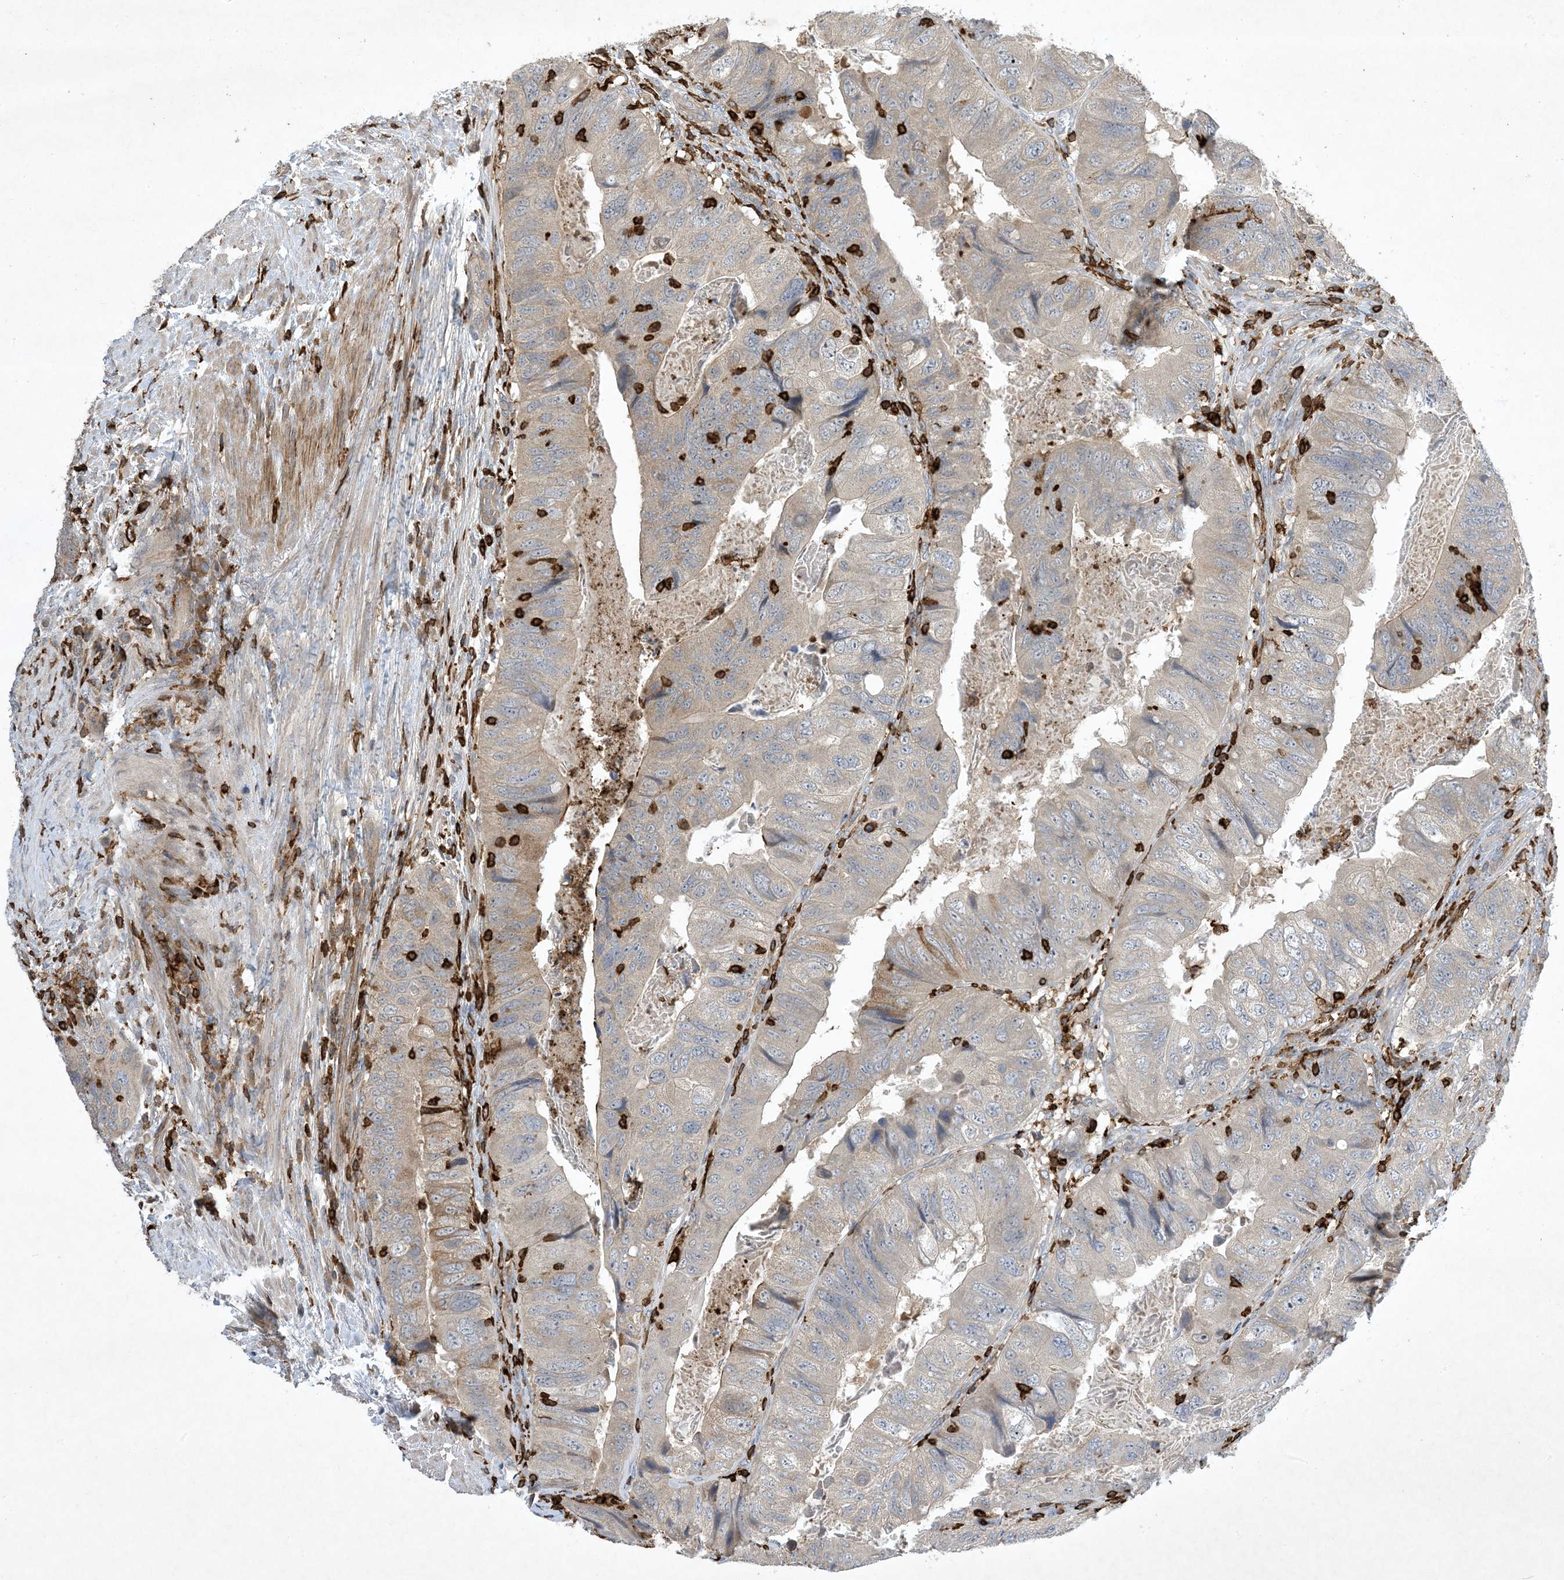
{"staining": {"intensity": "negative", "quantity": "none", "location": "none"}, "tissue": "colorectal cancer", "cell_type": "Tumor cells", "image_type": "cancer", "snomed": [{"axis": "morphology", "description": "Adenocarcinoma, NOS"}, {"axis": "topography", "description": "Rectum"}], "caption": "Photomicrograph shows no significant protein expression in tumor cells of adenocarcinoma (colorectal).", "gene": "AK9", "patient": {"sex": "male", "age": 63}}